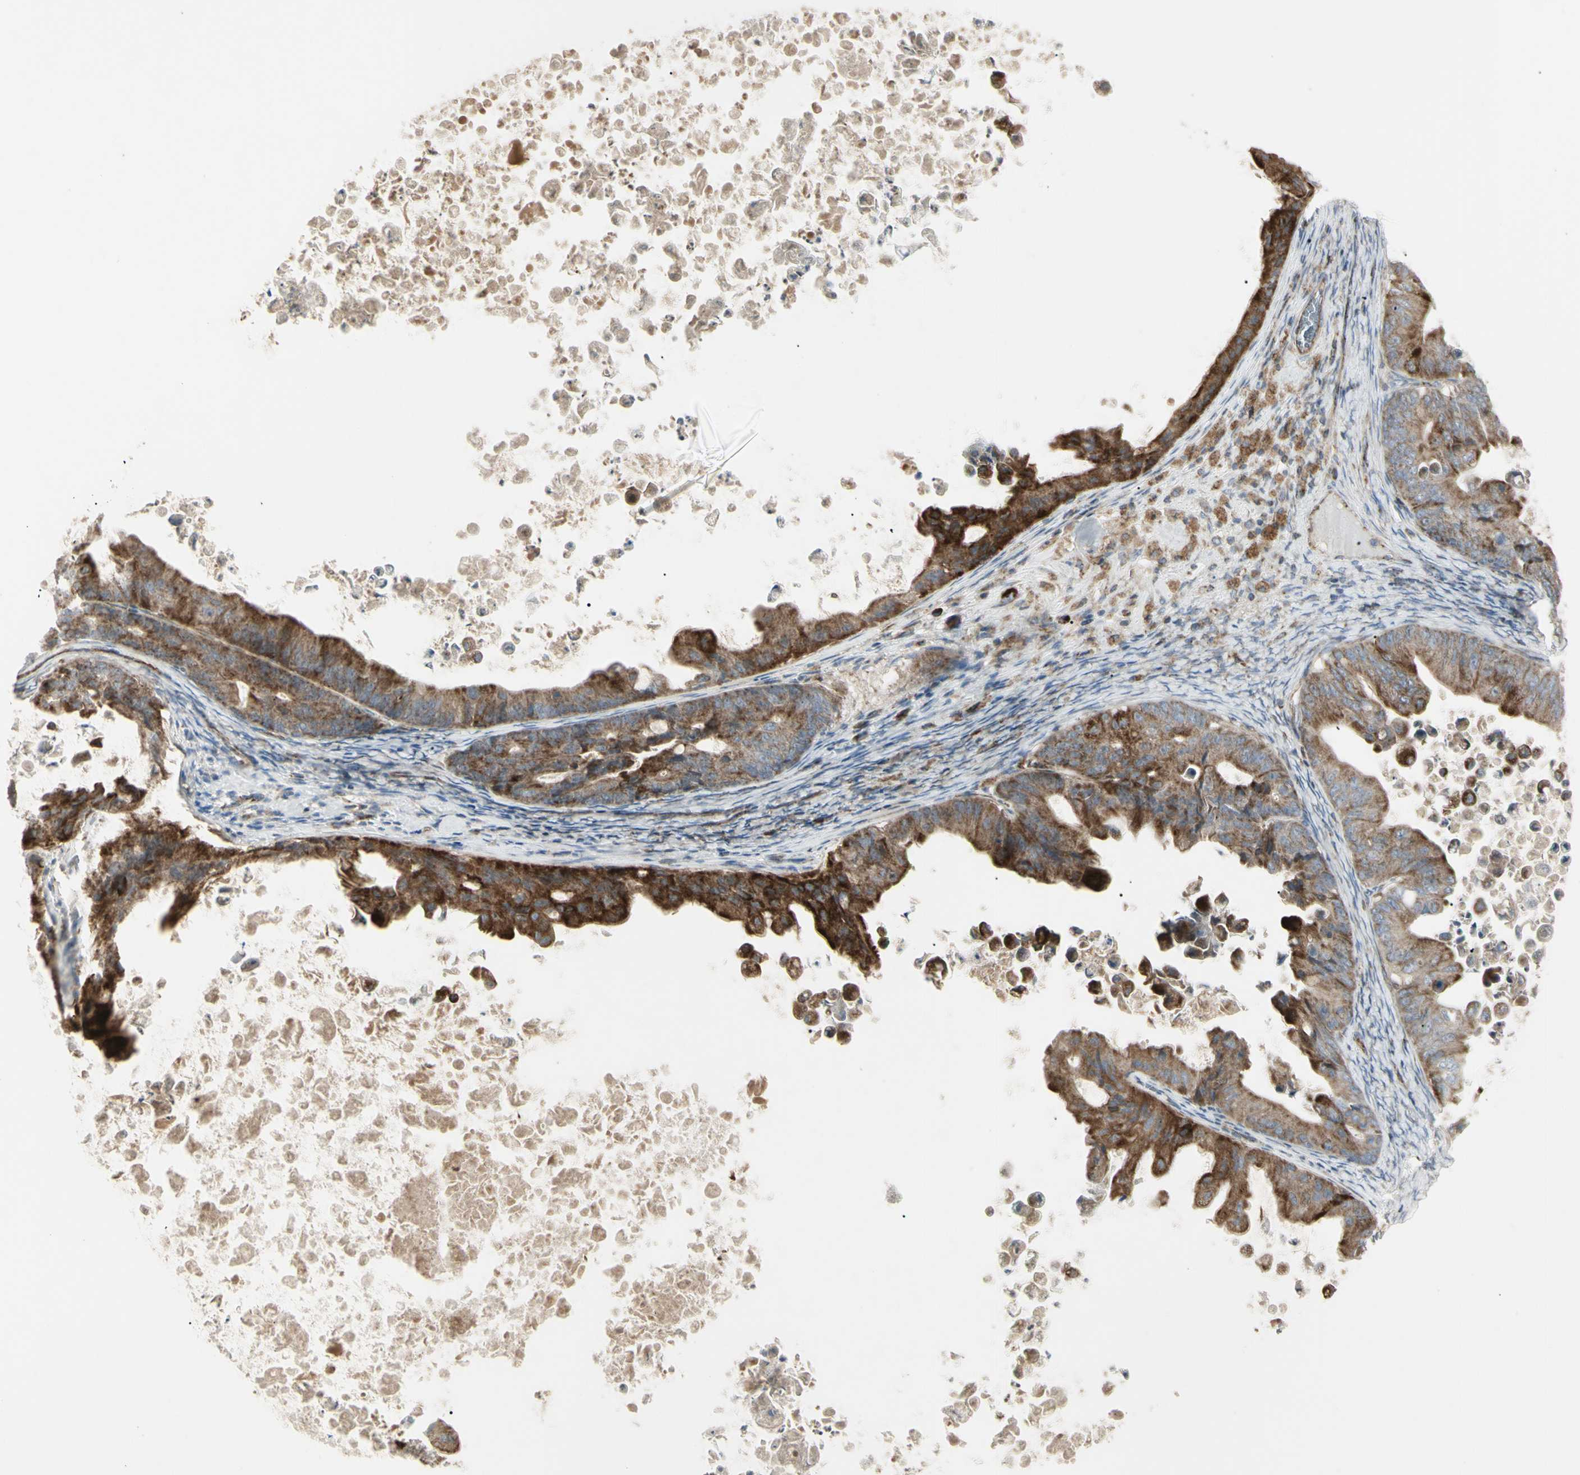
{"staining": {"intensity": "strong", "quantity": ">75%", "location": "cytoplasmic/membranous"}, "tissue": "ovarian cancer", "cell_type": "Tumor cells", "image_type": "cancer", "snomed": [{"axis": "morphology", "description": "Cystadenocarcinoma, mucinous, NOS"}, {"axis": "topography", "description": "Ovary"}], "caption": "Ovarian cancer (mucinous cystadenocarcinoma) stained for a protein reveals strong cytoplasmic/membranous positivity in tumor cells.", "gene": "CYB5R1", "patient": {"sex": "female", "age": 37}}